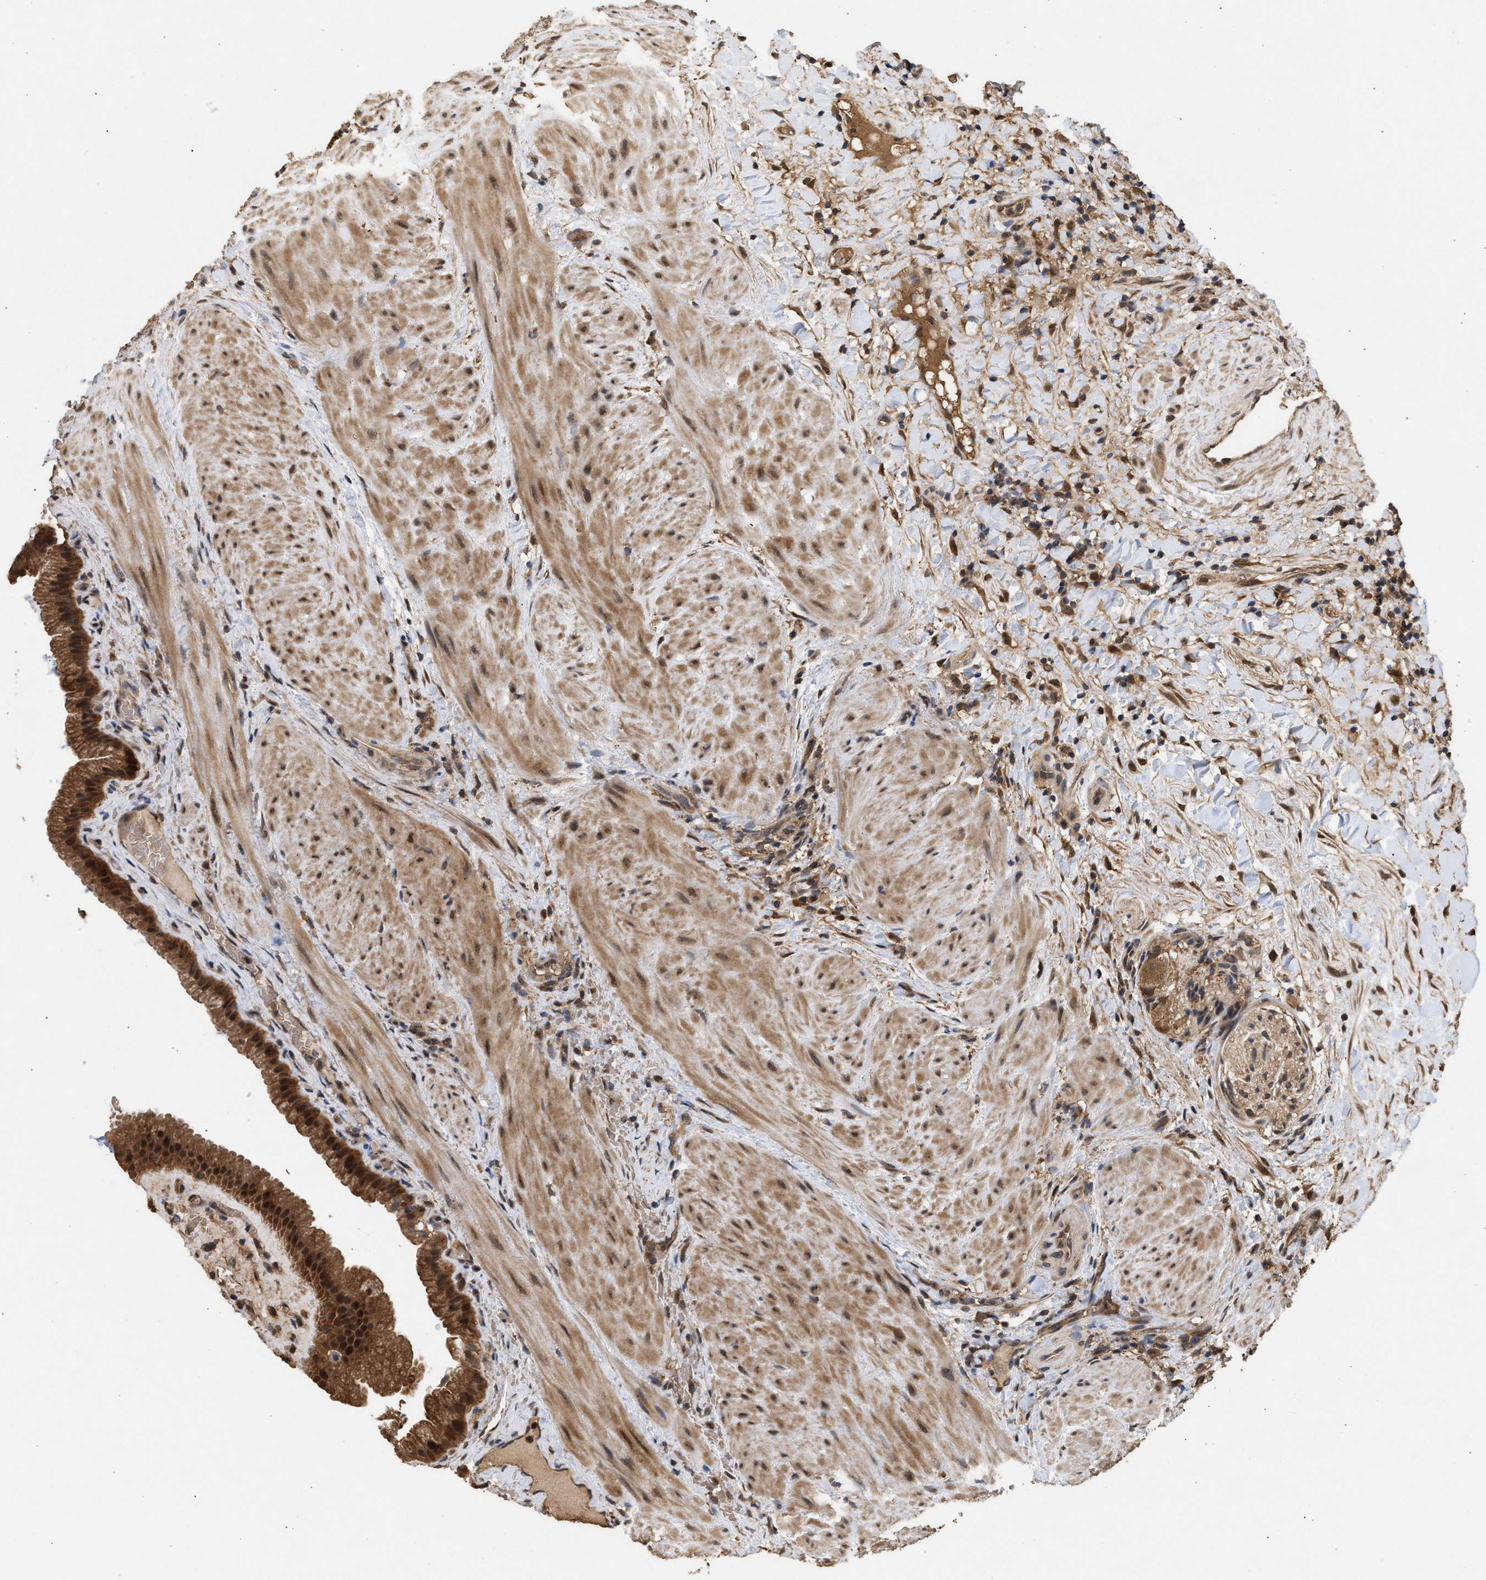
{"staining": {"intensity": "strong", "quantity": ">75%", "location": "cytoplasmic/membranous,nuclear"}, "tissue": "gallbladder", "cell_type": "Glandular cells", "image_type": "normal", "snomed": [{"axis": "morphology", "description": "Normal tissue, NOS"}, {"axis": "topography", "description": "Gallbladder"}], "caption": "The immunohistochemical stain highlights strong cytoplasmic/membranous,nuclear expression in glandular cells of normal gallbladder.", "gene": "FITM1", "patient": {"sex": "male", "age": 49}}